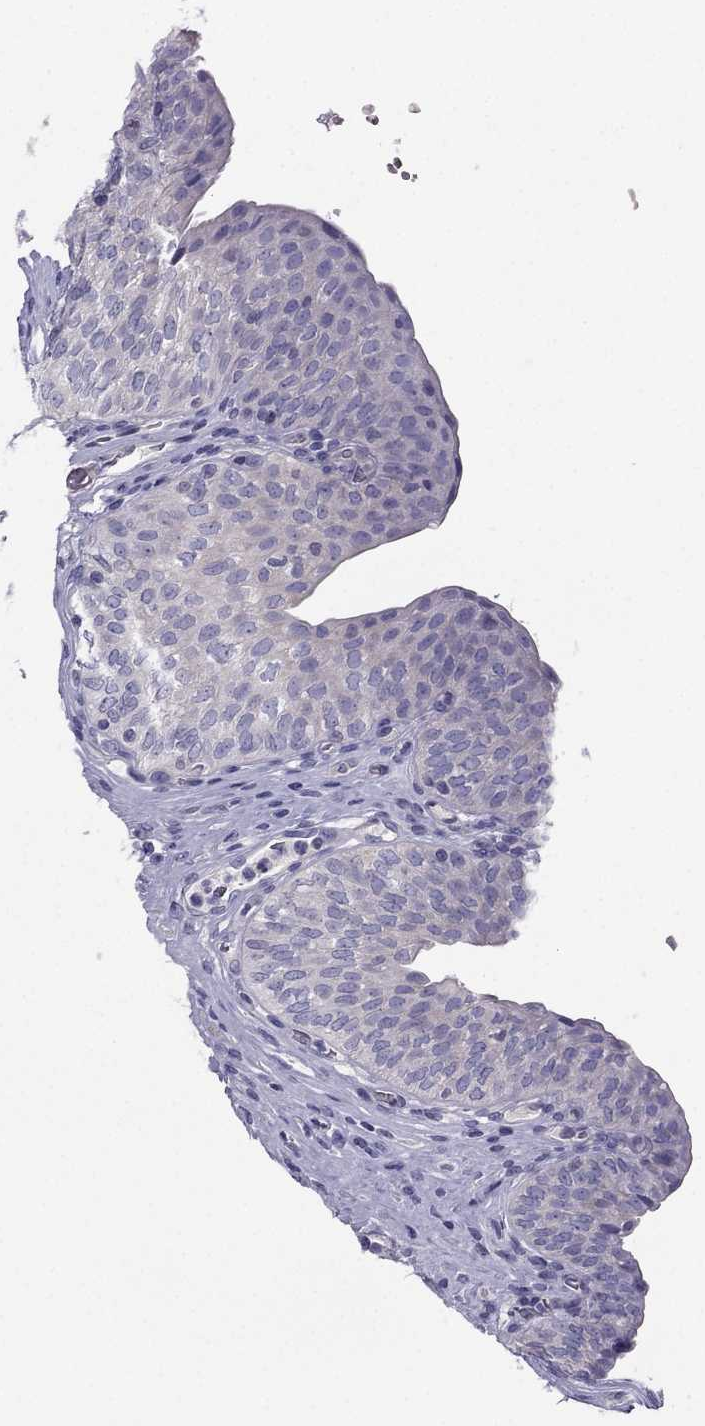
{"staining": {"intensity": "negative", "quantity": "none", "location": "none"}, "tissue": "urinary bladder", "cell_type": "Urothelial cells", "image_type": "normal", "snomed": [{"axis": "morphology", "description": "Normal tissue, NOS"}, {"axis": "topography", "description": "Urinary bladder"}], "caption": "A micrograph of urinary bladder stained for a protein exhibits no brown staining in urothelial cells. The staining was performed using DAB (3,3'-diaminobenzidine) to visualize the protein expression in brown, while the nuclei were stained in blue with hematoxylin (Magnification: 20x).", "gene": "SYT5", "patient": {"sex": "male", "age": 66}}